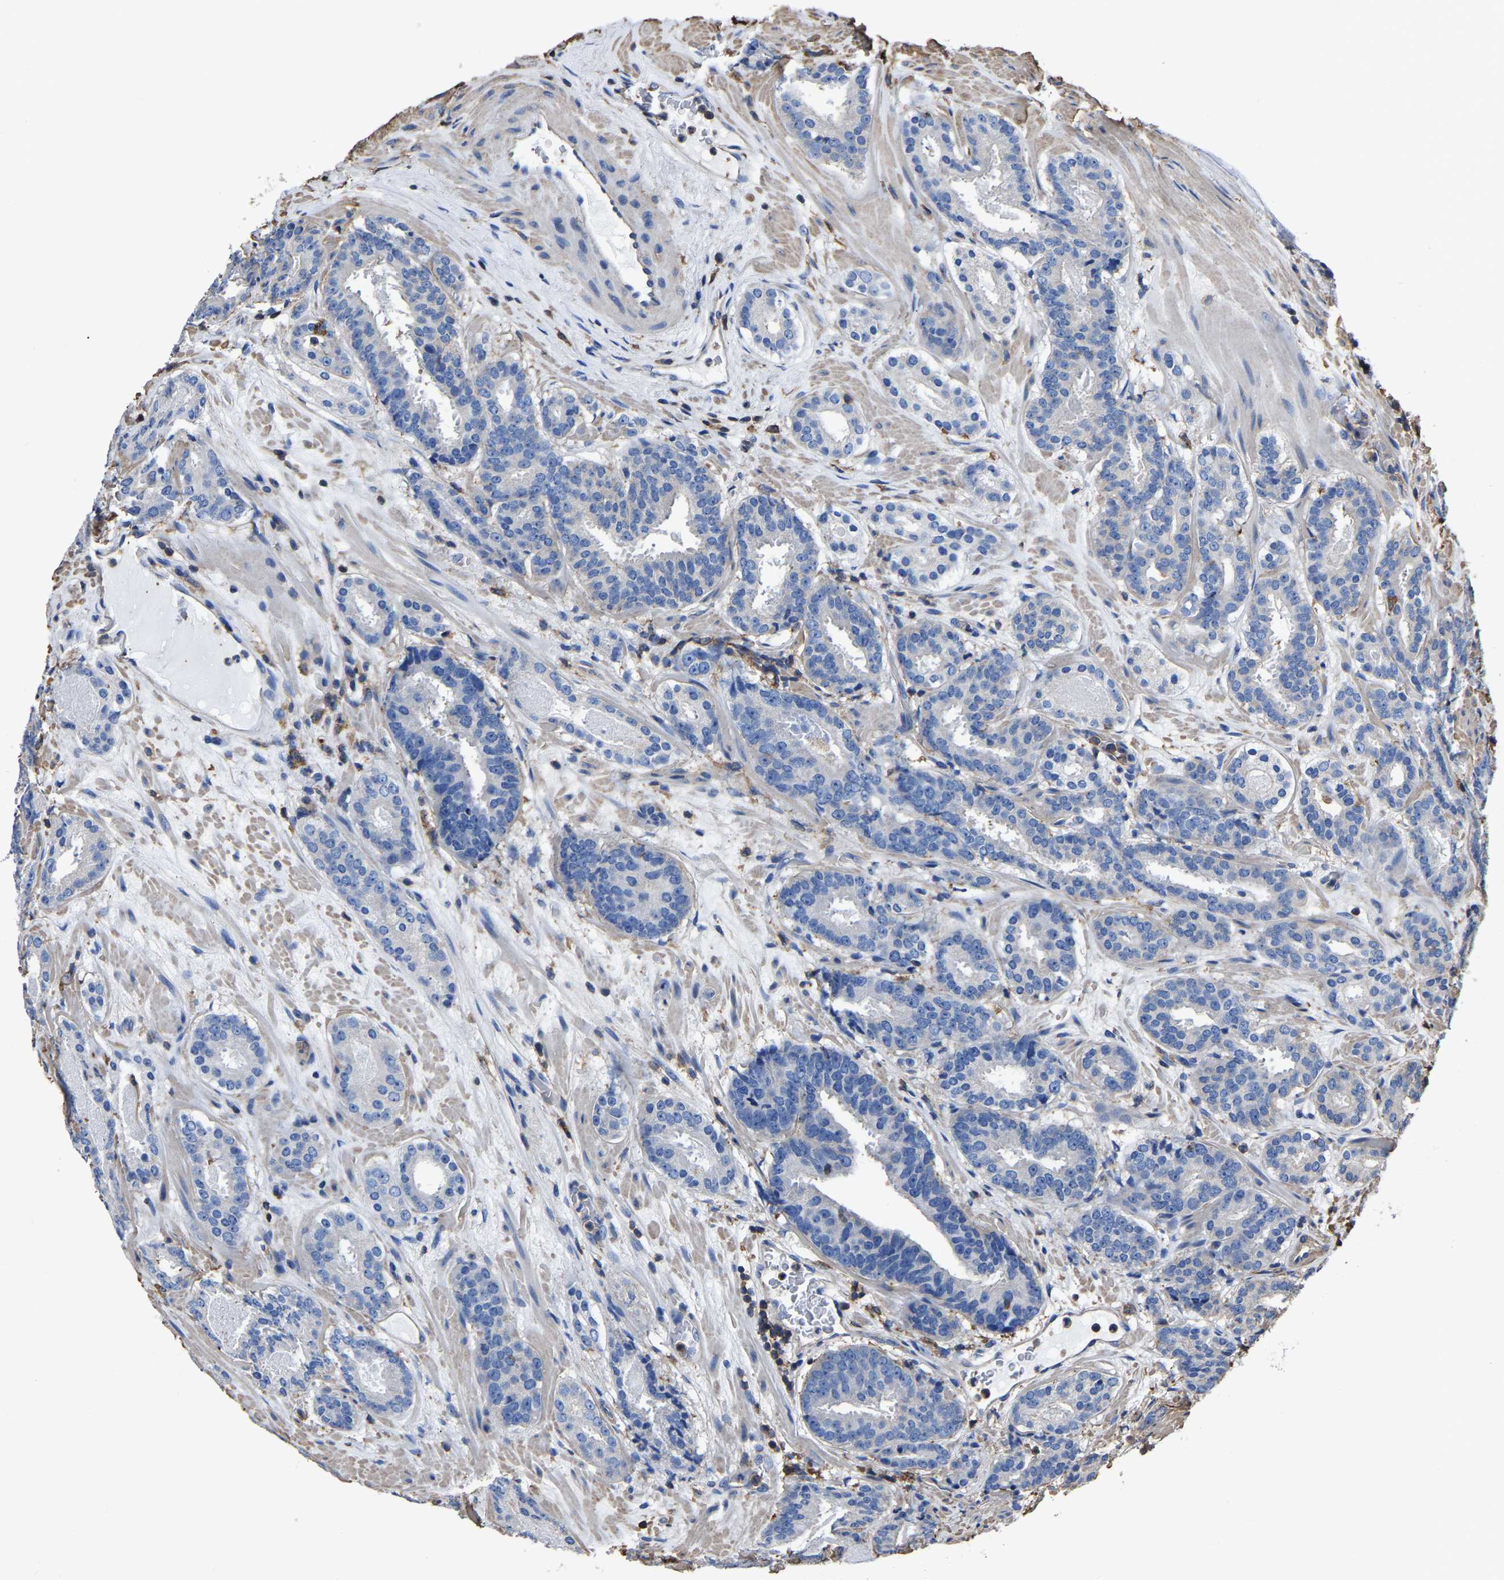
{"staining": {"intensity": "negative", "quantity": "none", "location": "none"}, "tissue": "prostate cancer", "cell_type": "Tumor cells", "image_type": "cancer", "snomed": [{"axis": "morphology", "description": "Adenocarcinoma, Low grade"}, {"axis": "topography", "description": "Prostate"}], "caption": "DAB immunohistochemical staining of prostate cancer (adenocarcinoma (low-grade)) shows no significant positivity in tumor cells.", "gene": "ARMT1", "patient": {"sex": "male", "age": 69}}